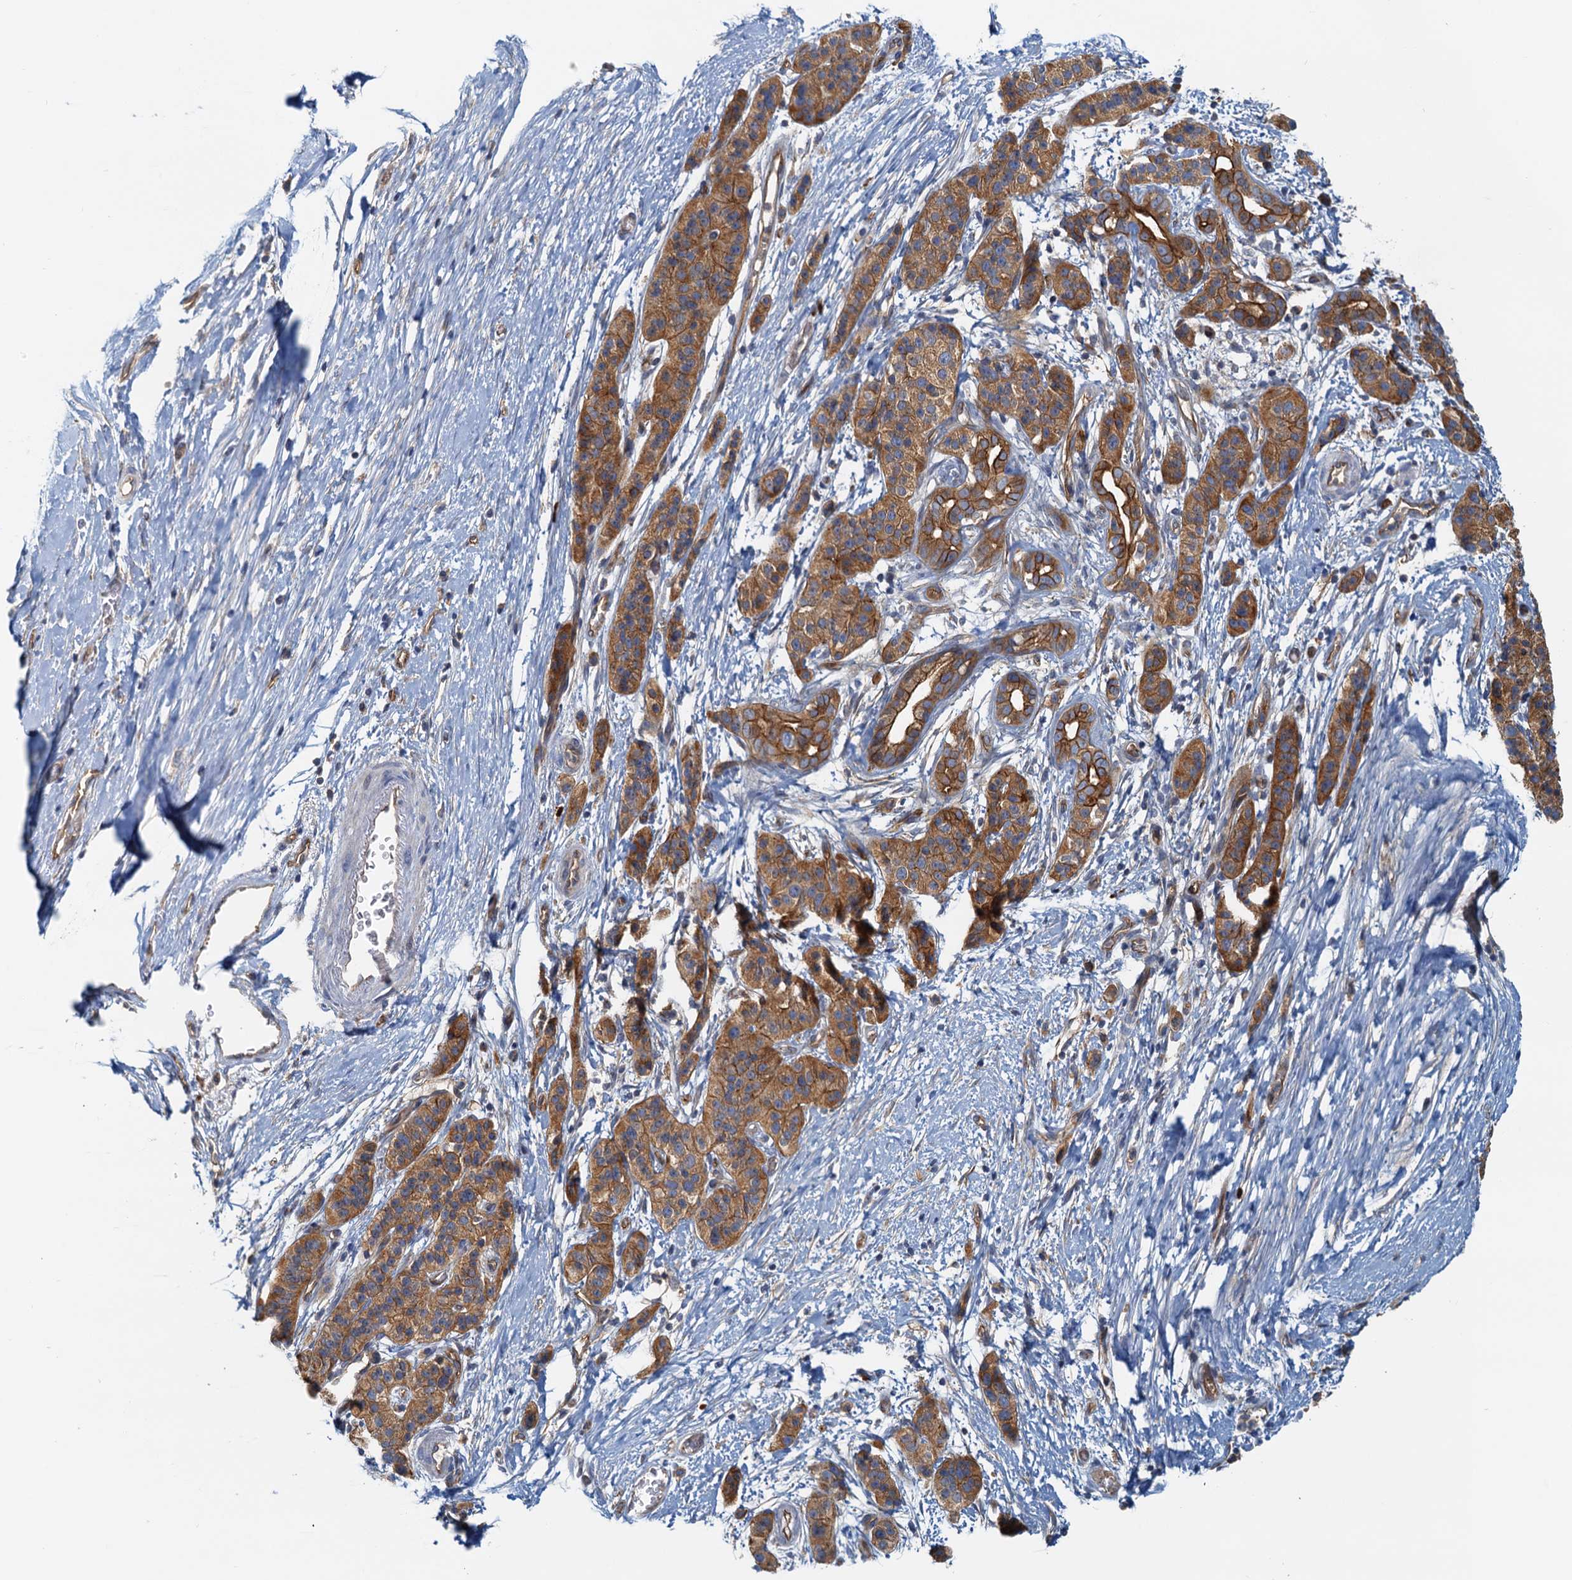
{"staining": {"intensity": "strong", "quantity": ">75%", "location": "cytoplasmic/membranous"}, "tissue": "pancreatic cancer", "cell_type": "Tumor cells", "image_type": "cancer", "snomed": [{"axis": "morphology", "description": "Adenocarcinoma, NOS"}, {"axis": "topography", "description": "Pancreas"}], "caption": "Immunohistochemical staining of human pancreatic adenocarcinoma displays high levels of strong cytoplasmic/membranous protein positivity in approximately >75% of tumor cells.", "gene": "NIPAL3", "patient": {"sex": "male", "age": 50}}